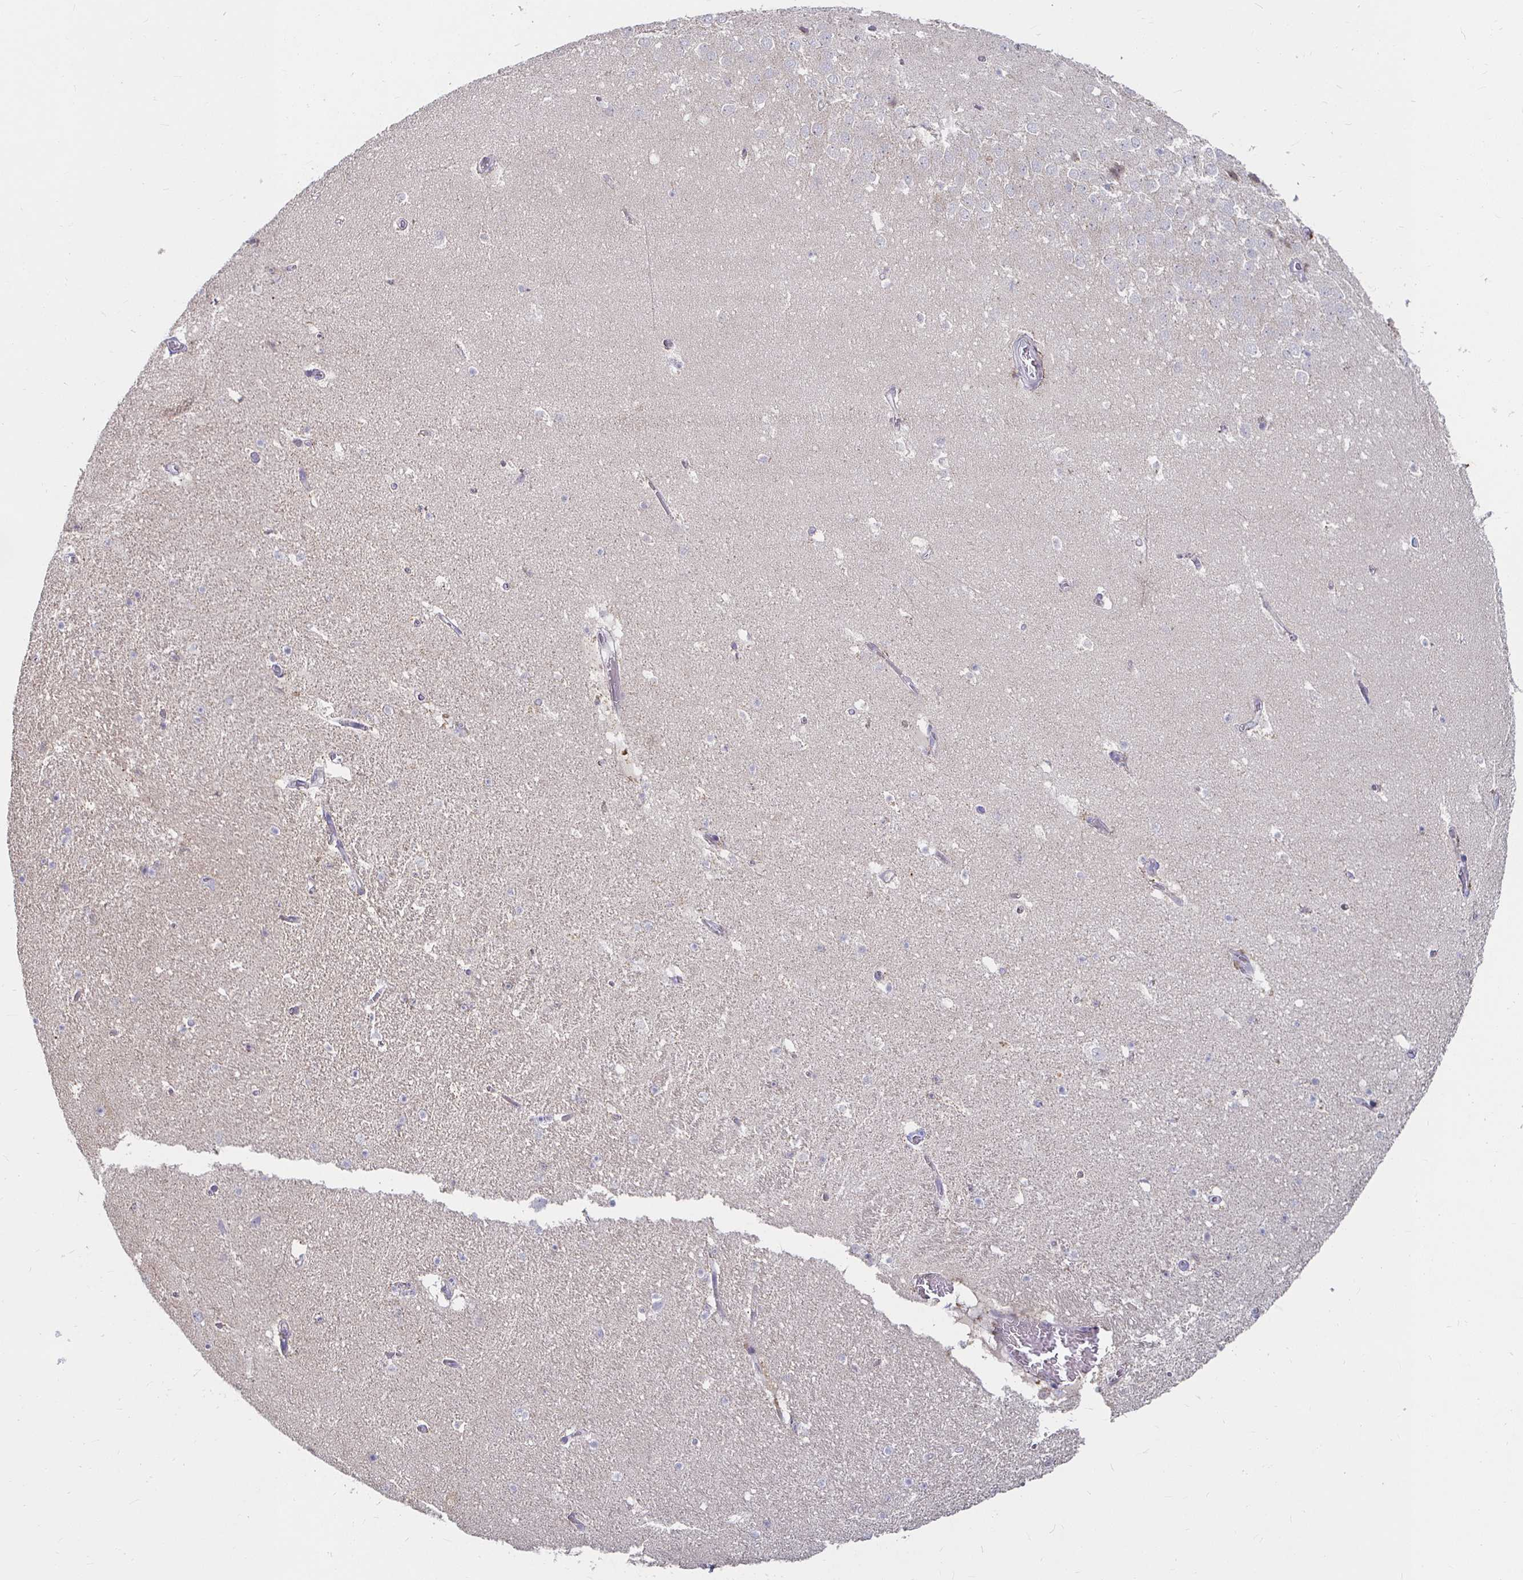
{"staining": {"intensity": "negative", "quantity": "none", "location": "none"}, "tissue": "hippocampus", "cell_type": "Glial cells", "image_type": "normal", "snomed": [{"axis": "morphology", "description": "Normal tissue, NOS"}, {"axis": "topography", "description": "Hippocampus"}], "caption": "Immunohistochemistry micrograph of benign hippocampus stained for a protein (brown), which displays no staining in glial cells.", "gene": "RNF144B", "patient": {"sex": "female", "age": 42}}